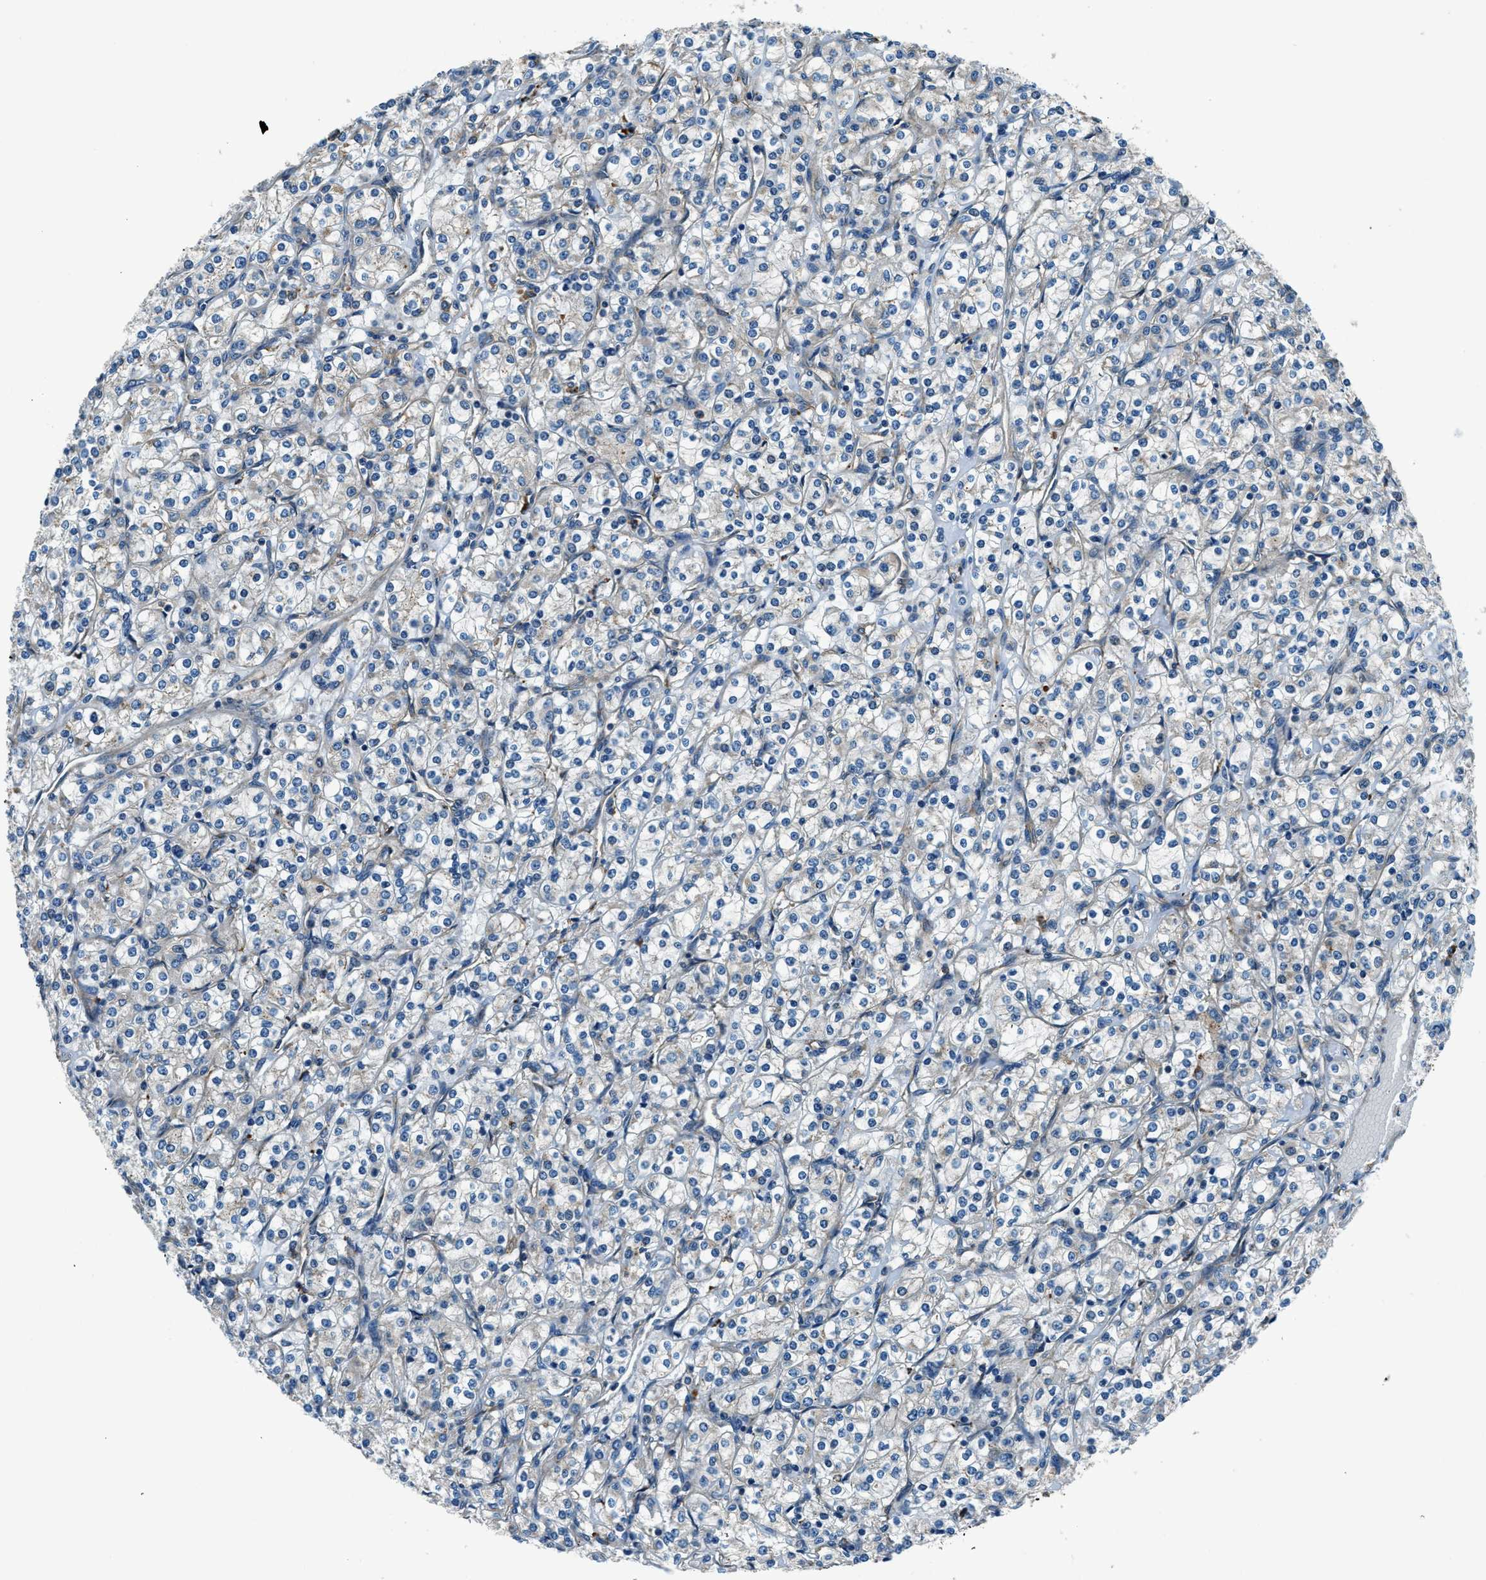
{"staining": {"intensity": "negative", "quantity": "none", "location": "none"}, "tissue": "renal cancer", "cell_type": "Tumor cells", "image_type": "cancer", "snomed": [{"axis": "morphology", "description": "Adenocarcinoma, NOS"}, {"axis": "topography", "description": "Kidney"}], "caption": "This is an immunohistochemistry micrograph of human renal cancer. There is no staining in tumor cells.", "gene": "SLC19A2", "patient": {"sex": "male", "age": 77}}